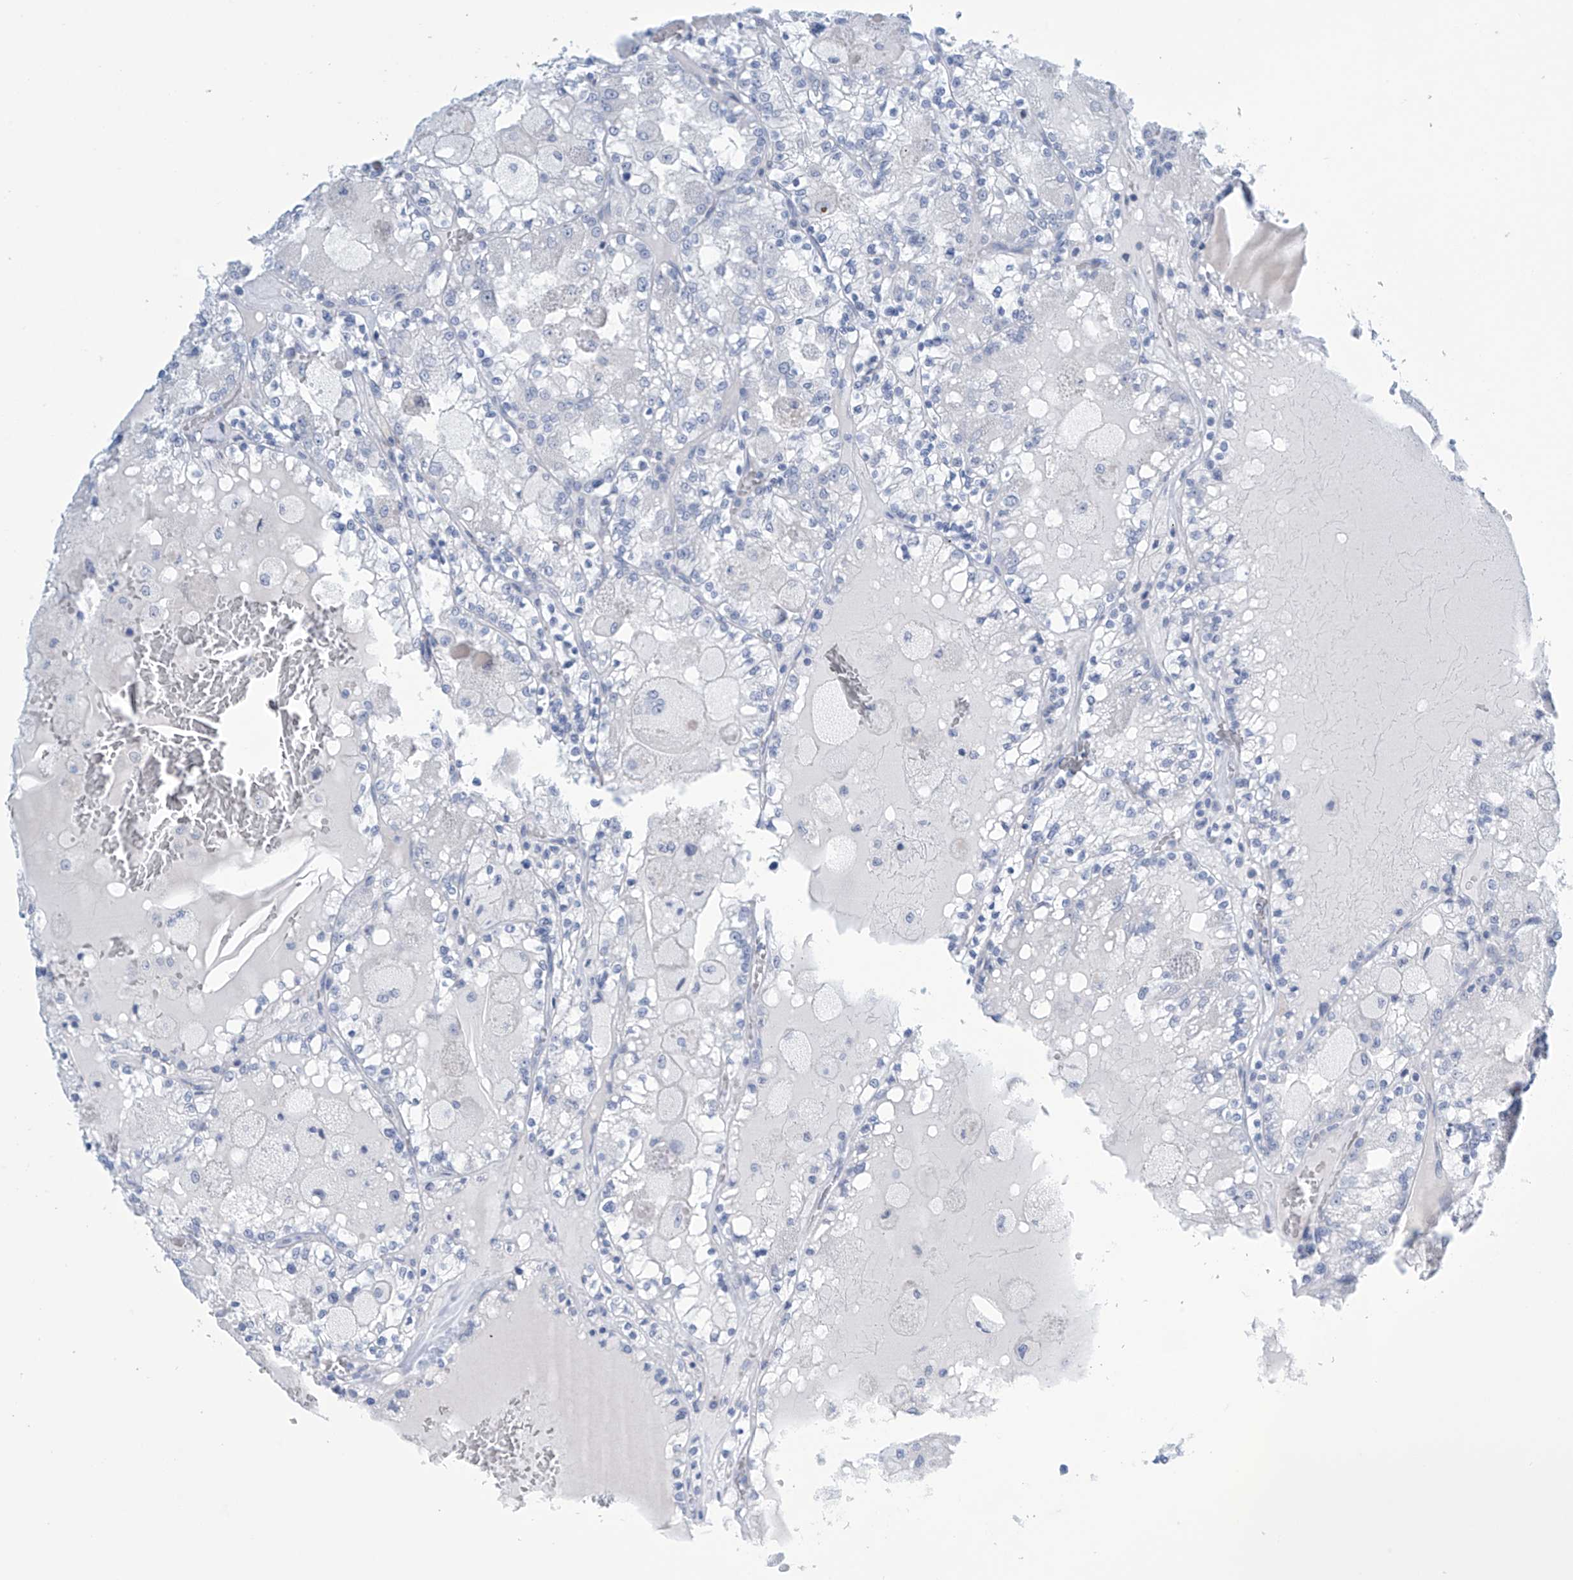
{"staining": {"intensity": "negative", "quantity": "none", "location": "none"}, "tissue": "renal cancer", "cell_type": "Tumor cells", "image_type": "cancer", "snomed": [{"axis": "morphology", "description": "Adenocarcinoma, NOS"}, {"axis": "topography", "description": "Kidney"}], "caption": "Immunohistochemical staining of renal cancer (adenocarcinoma) shows no significant staining in tumor cells. (Stains: DAB (3,3'-diaminobenzidine) immunohistochemistry (IHC) with hematoxylin counter stain, Microscopy: brightfield microscopy at high magnification).", "gene": "SLC35A5", "patient": {"sex": "female", "age": 56}}